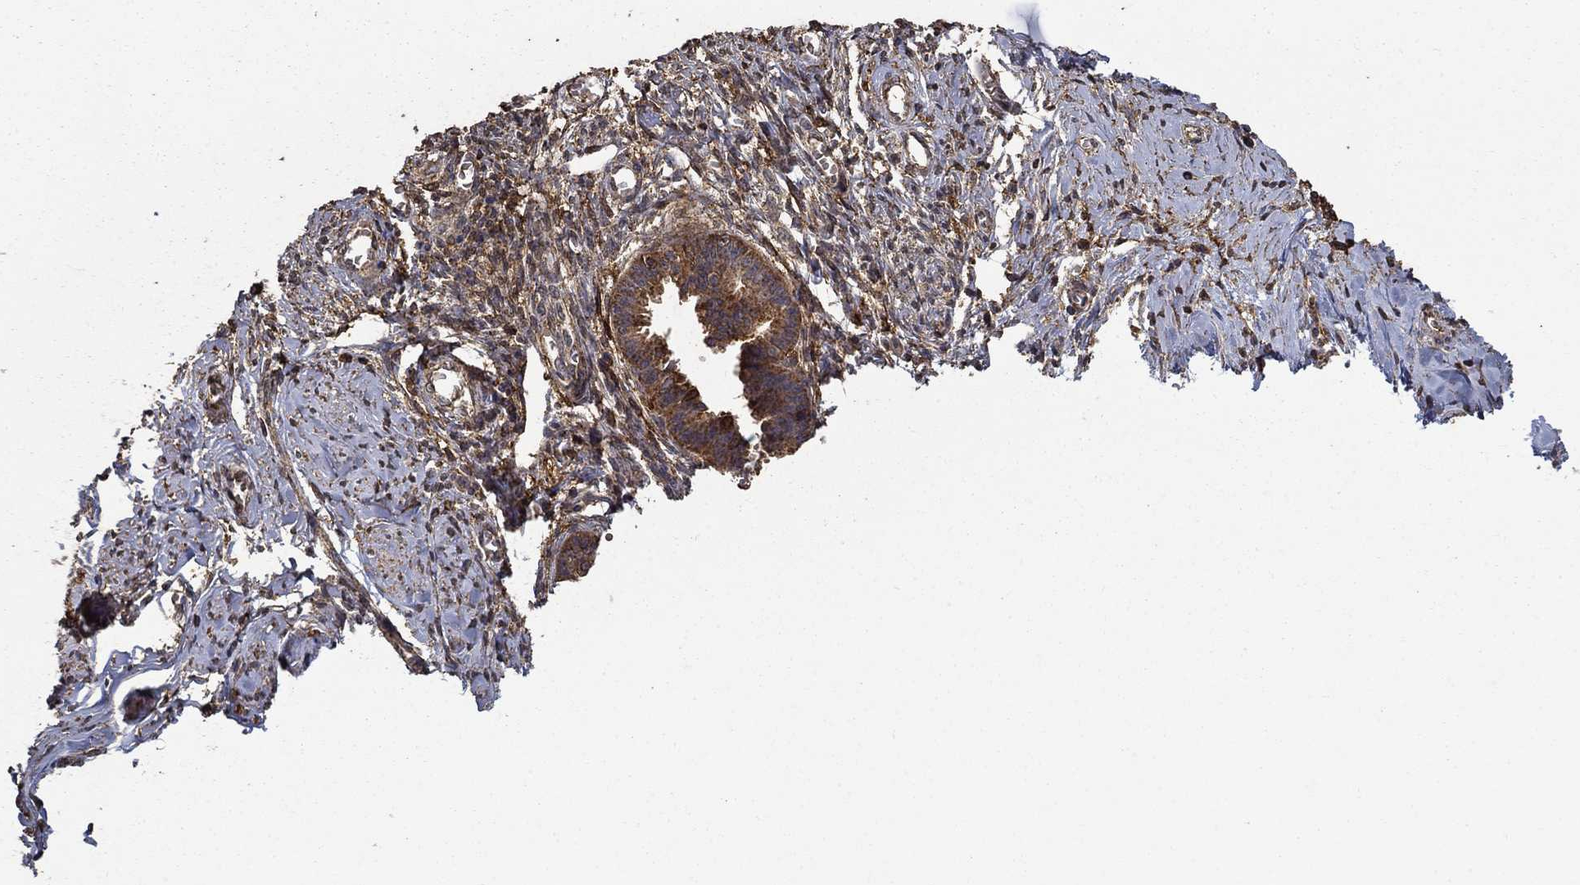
{"staining": {"intensity": "weak", "quantity": "25%-75%", "location": "cytoplasmic/membranous"}, "tissue": "endometrium", "cell_type": "Cells in endometrial stroma", "image_type": "normal", "snomed": [{"axis": "morphology", "description": "Normal tissue, NOS"}, {"axis": "topography", "description": "Cervix"}, {"axis": "topography", "description": "Endometrium"}], "caption": "About 25%-75% of cells in endometrial stroma in unremarkable endometrium reveal weak cytoplasmic/membranous protein staining as visualized by brown immunohistochemical staining.", "gene": "IFRD1", "patient": {"sex": "female", "age": 37}}